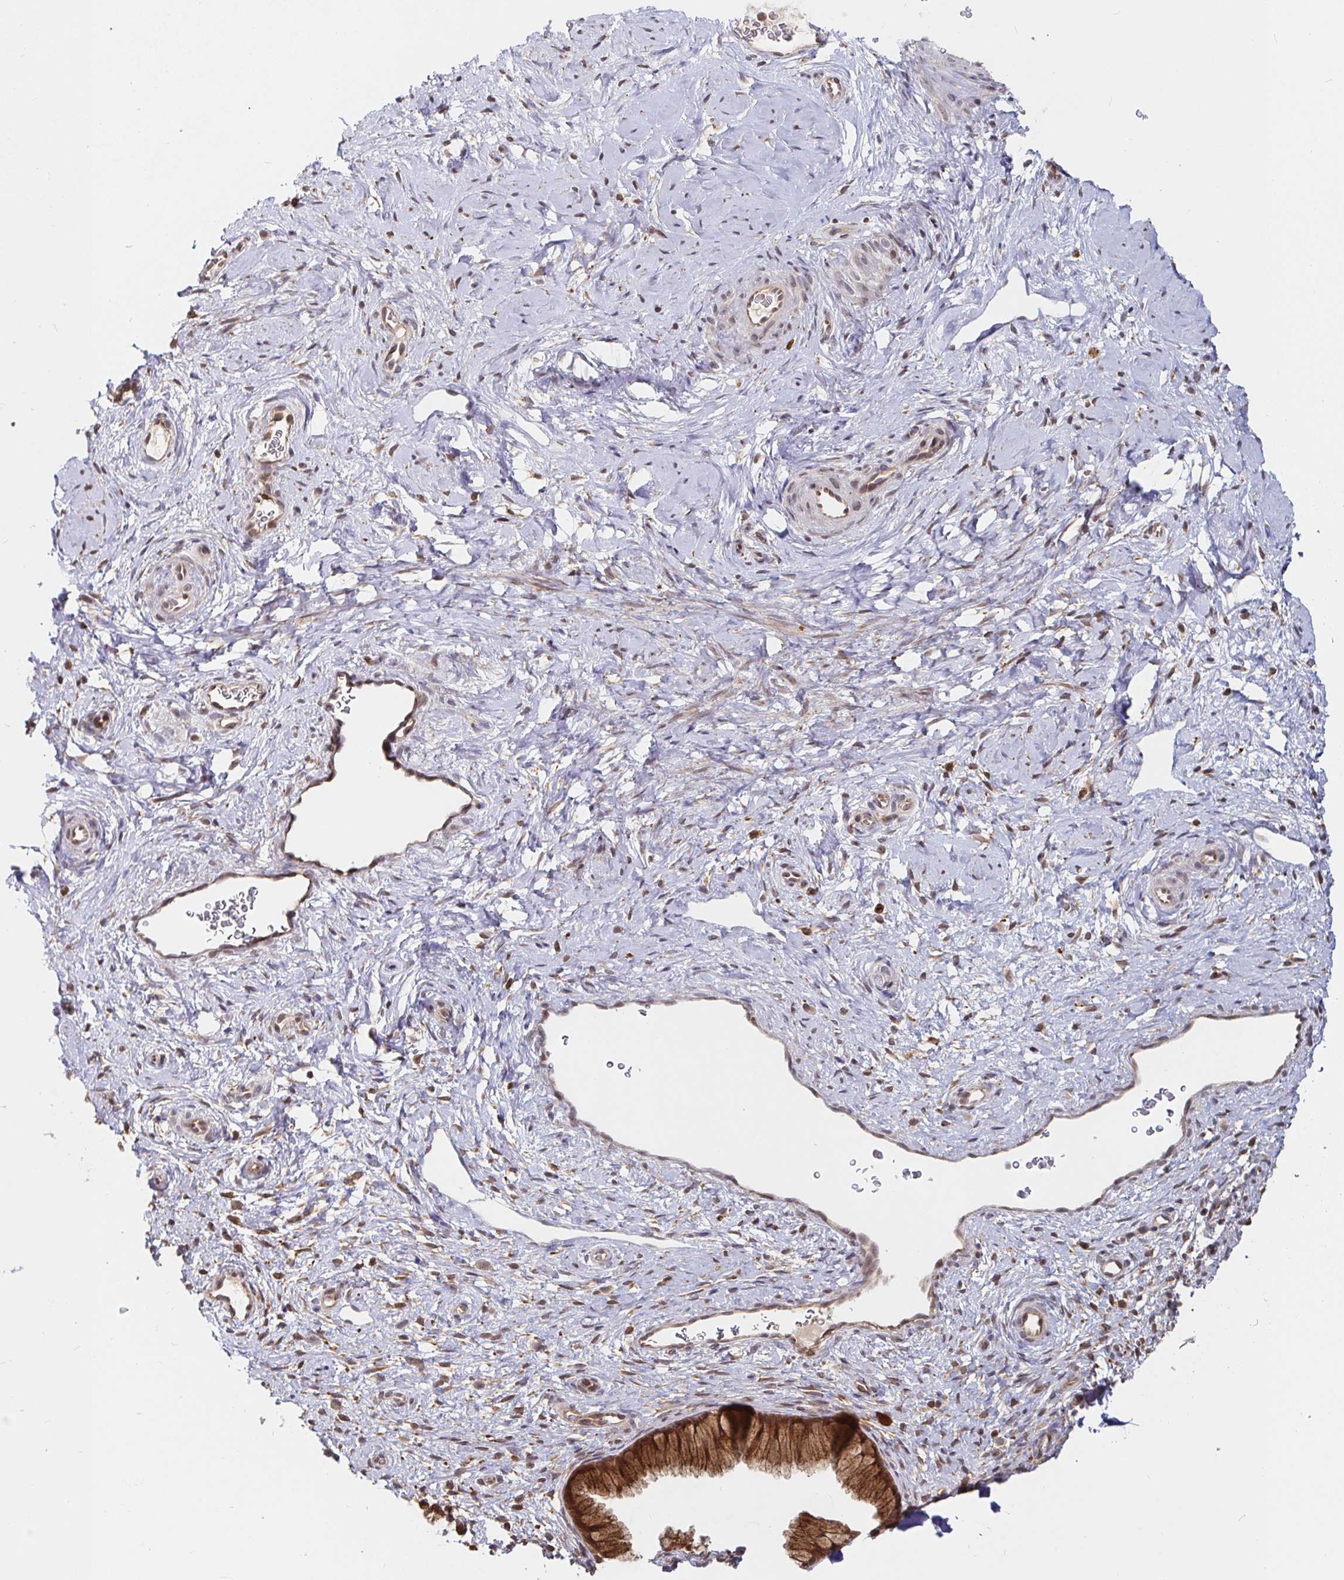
{"staining": {"intensity": "strong", "quantity": ">75%", "location": "cytoplasmic/membranous"}, "tissue": "cervix", "cell_type": "Glandular cells", "image_type": "normal", "snomed": [{"axis": "morphology", "description": "Normal tissue, NOS"}, {"axis": "topography", "description": "Cervix"}], "caption": "Immunohistochemistry image of normal human cervix stained for a protein (brown), which displays high levels of strong cytoplasmic/membranous staining in about >75% of glandular cells.", "gene": "ALG1L2", "patient": {"sex": "female", "age": 34}}